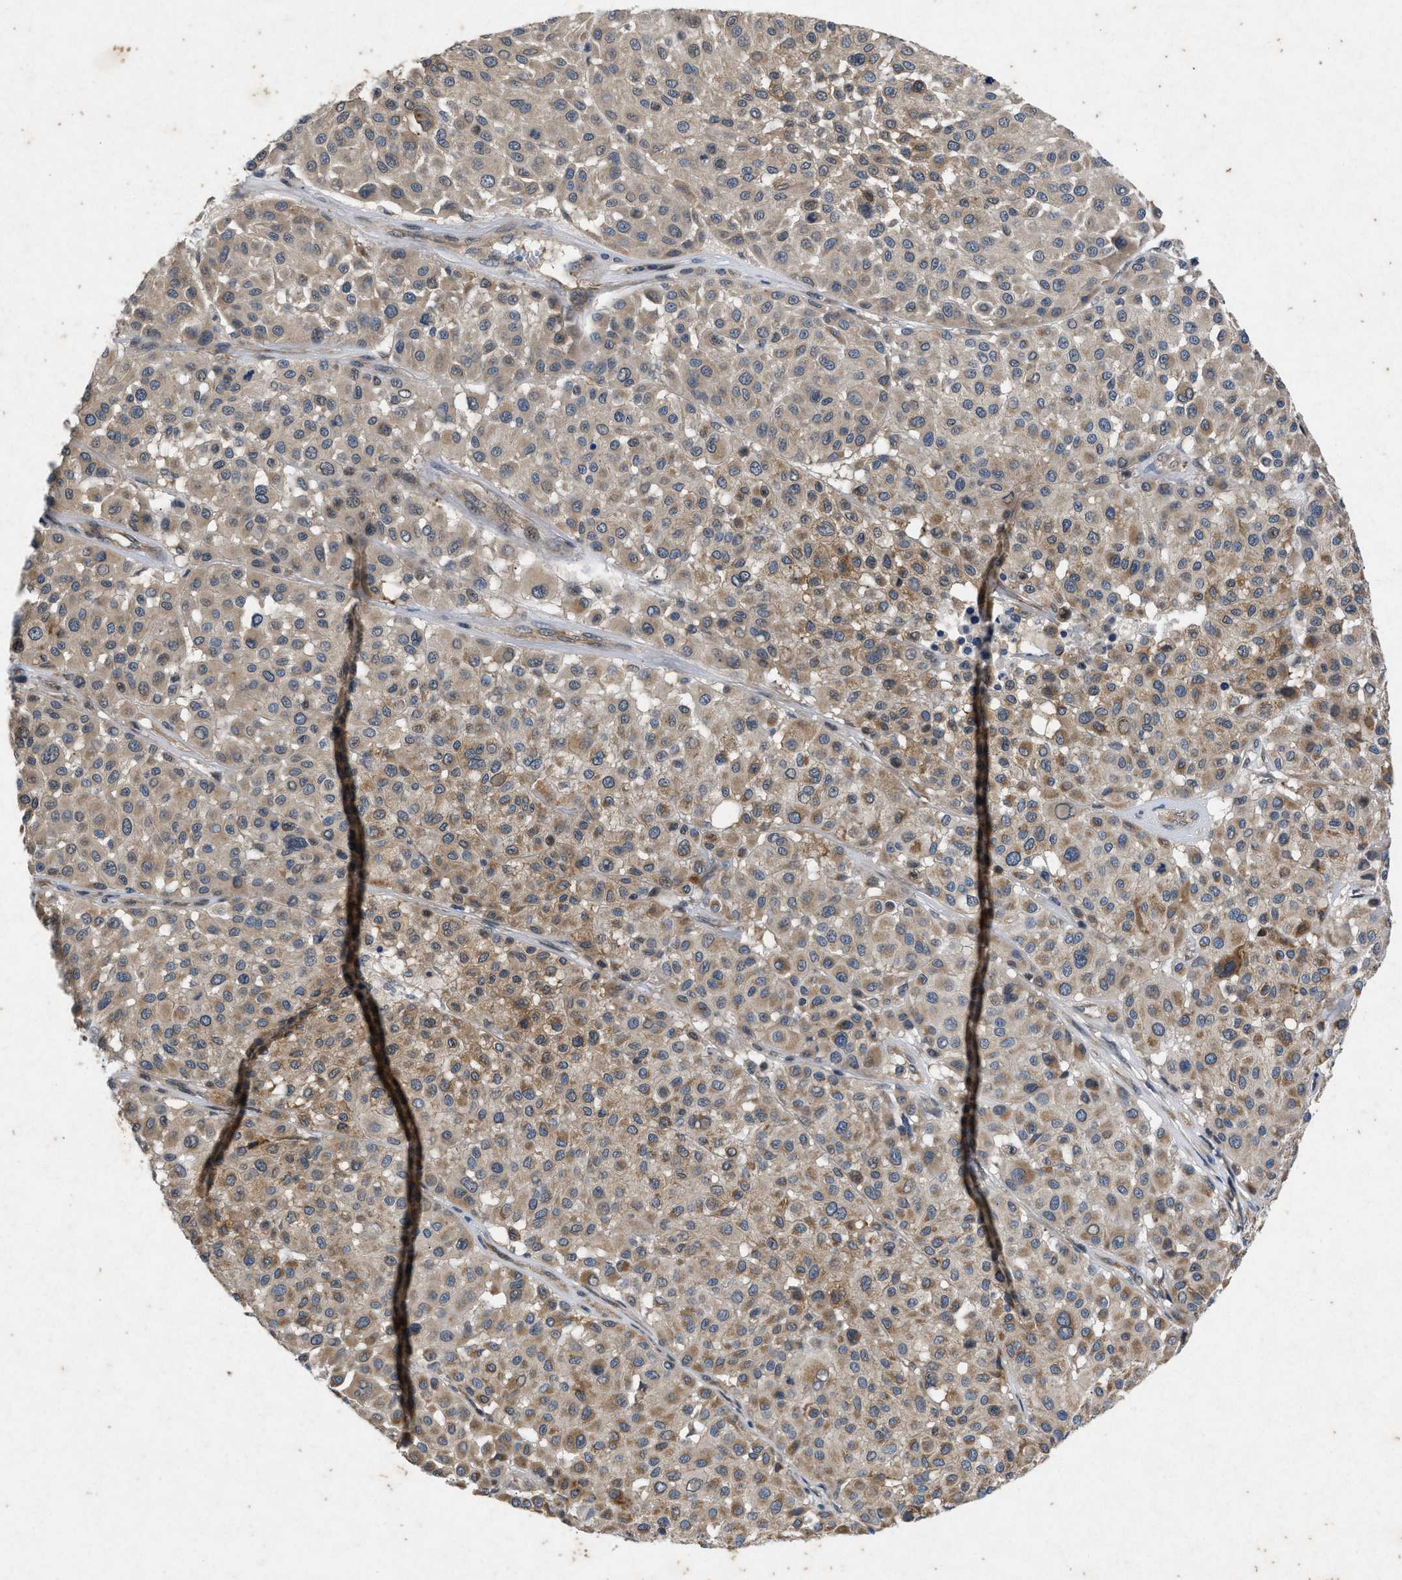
{"staining": {"intensity": "moderate", "quantity": "25%-75%", "location": "cytoplasmic/membranous"}, "tissue": "melanoma", "cell_type": "Tumor cells", "image_type": "cancer", "snomed": [{"axis": "morphology", "description": "Malignant melanoma, Metastatic site"}, {"axis": "topography", "description": "Soft tissue"}], "caption": "A brown stain labels moderate cytoplasmic/membranous staining of a protein in melanoma tumor cells. (DAB IHC with brightfield microscopy, high magnification).", "gene": "PRKG2", "patient": {"sex": "male", "age": 41}}